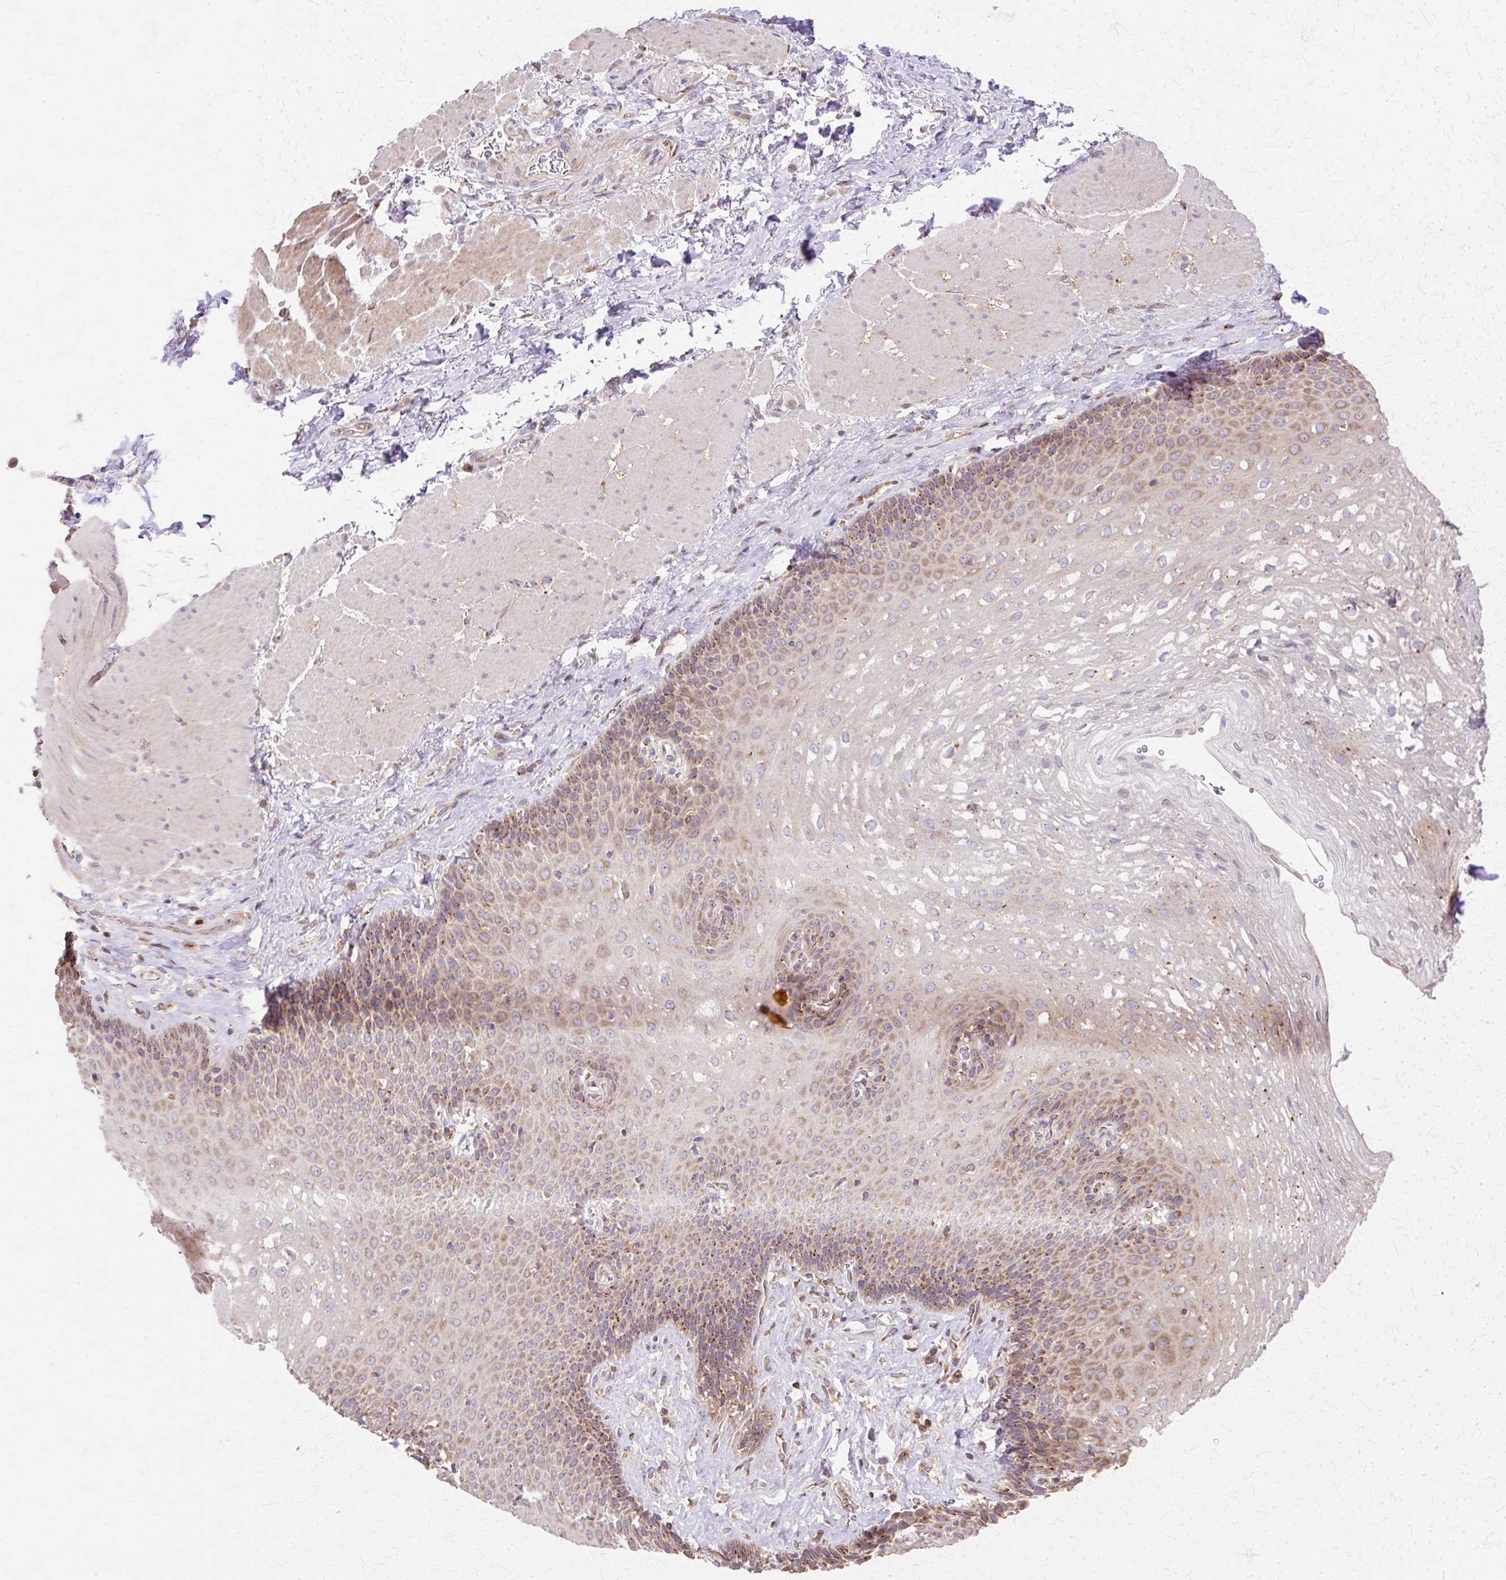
{"staining": {"intensity": "moderate", "quantity": "25%-75%", "location": "cytoplasmic/membranous"}, "tissue": "esophagus", "cell_type": "Squamous epithelial cells", "image_type": "normal", "snomed": [{"axis": "morphology", "description": "Normal tissue, NOS"}, {"axis": "topography", "description": "Esophagus"}], "caption": "This micrograph demonstrates immunohistochemistry staining of normal human esophagus, with medium moderate cytoplasmic/membranous positivity in approximately 25%-75% of squamous epithelial cells.", "gene": "COPB1", "patient": {"sex": "female", "age": 66}}